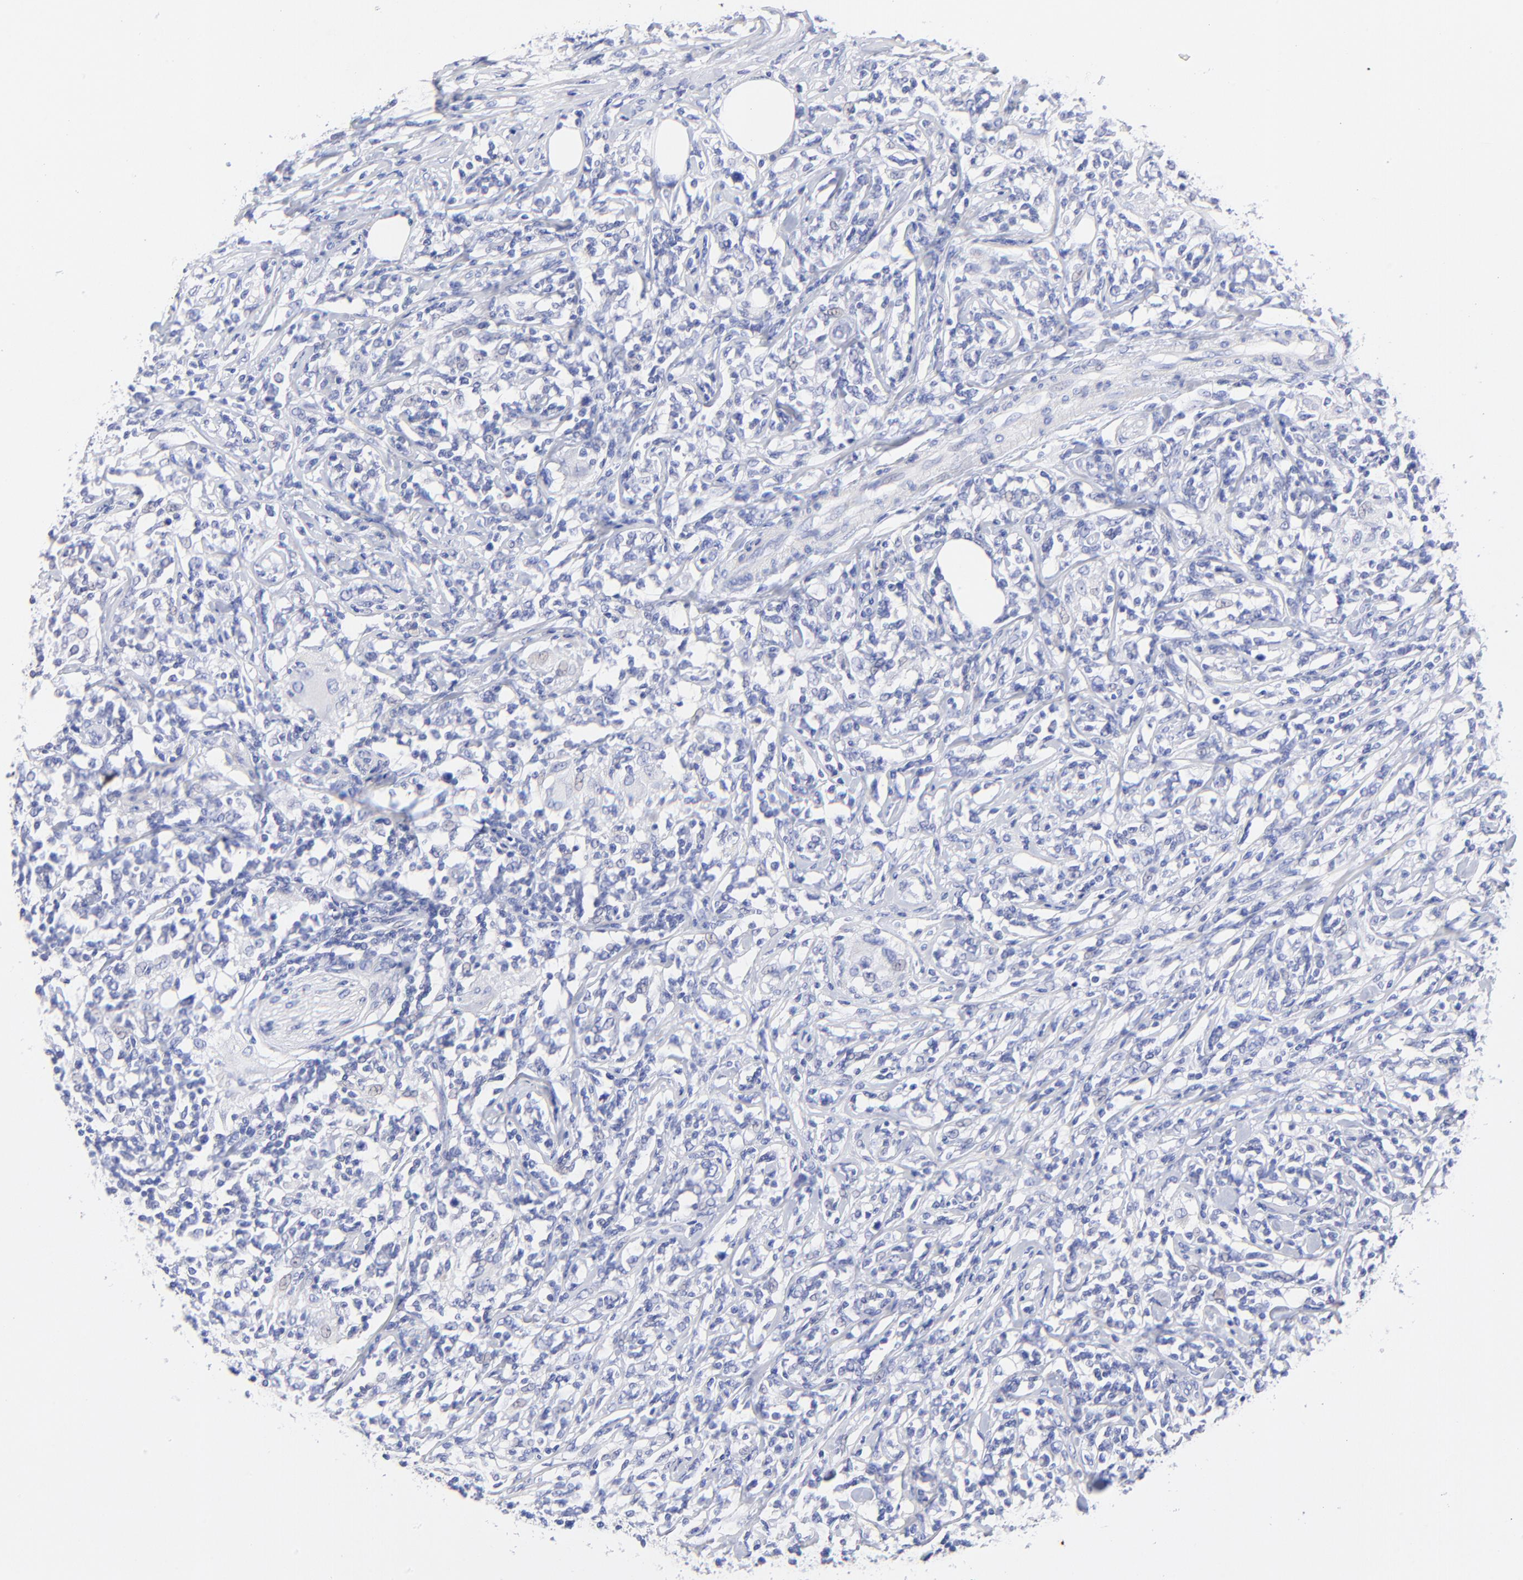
{"staining": {"intensity": "negative", "quantity": "none", "location": "none"}, "tissue": "lymphoma", "cell_type": "Tumor cells", "image_type": "cancer", "snomed": [{"axis": "morphology", "description": "Malignant lymphoma, non-Hodgkin's type, High grade"}, {"axis": "topography", "description": "Lymph node"}], "caption": "Immunohistochemical staining of human lymphoma reveals no significant positivity in tumor cells.", "gene": "HORMAD2", "patient": {"sex": "female", "age": 84}}